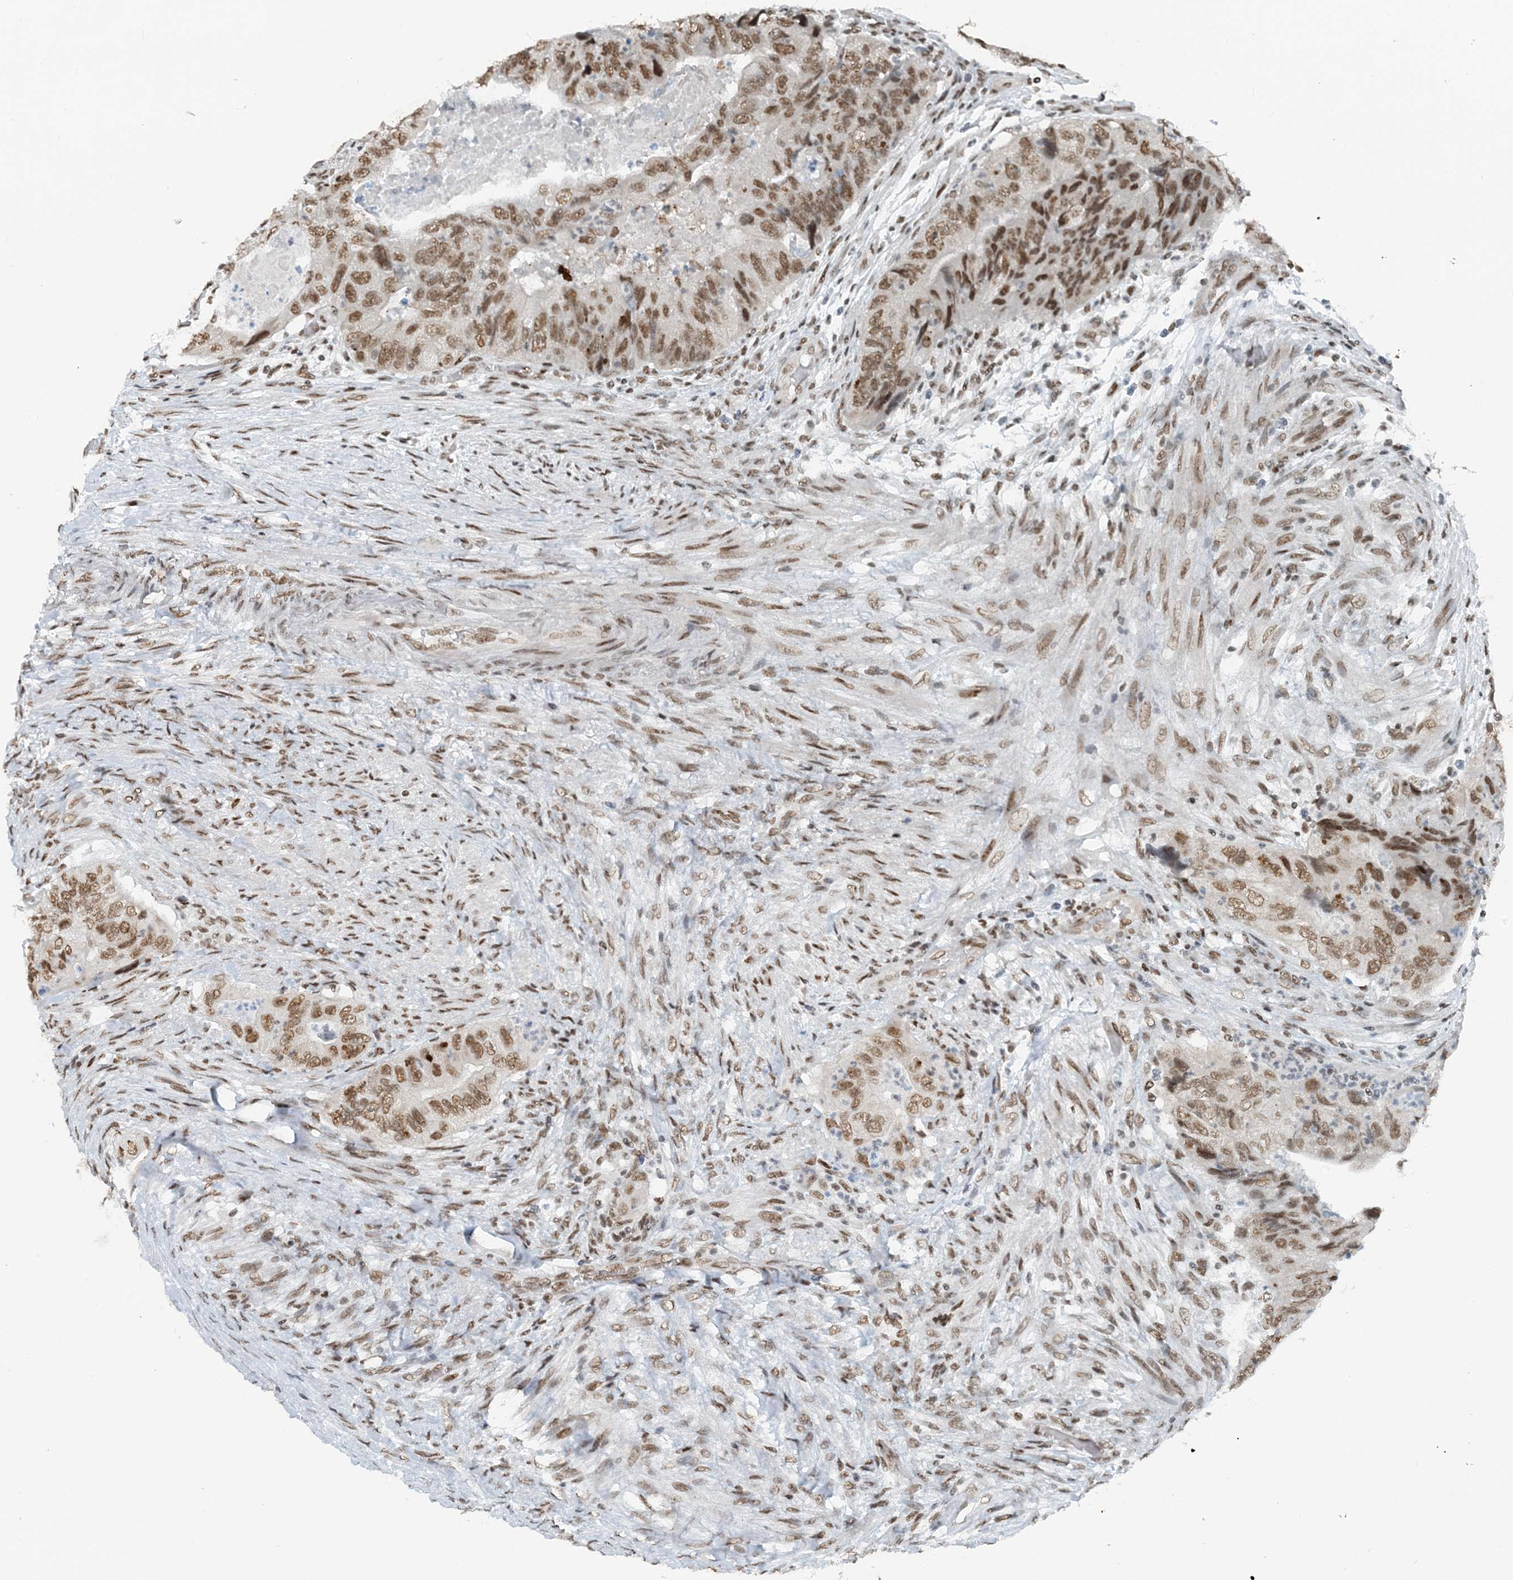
{"staining": {"intensity": "moderate", "quantity": ">75%", "location": "nuclear"}, "tissue": "colorectal cancer", "cell_type": "Tumor cells", "image_type": "cancer", "snomed": [{"axis": "morphology", "description": "Adenocarcinoma, NOS"}, {"axis": "topography", "description": "Rectum"}], "caption": "The micrograph displays a brown stain indicating the presence of a protein in the nuclear of tumor cells in adenocarcinoma (colorectal).", "gene": "ZNF500", "patient": {"sex": "male", "age": 63}}